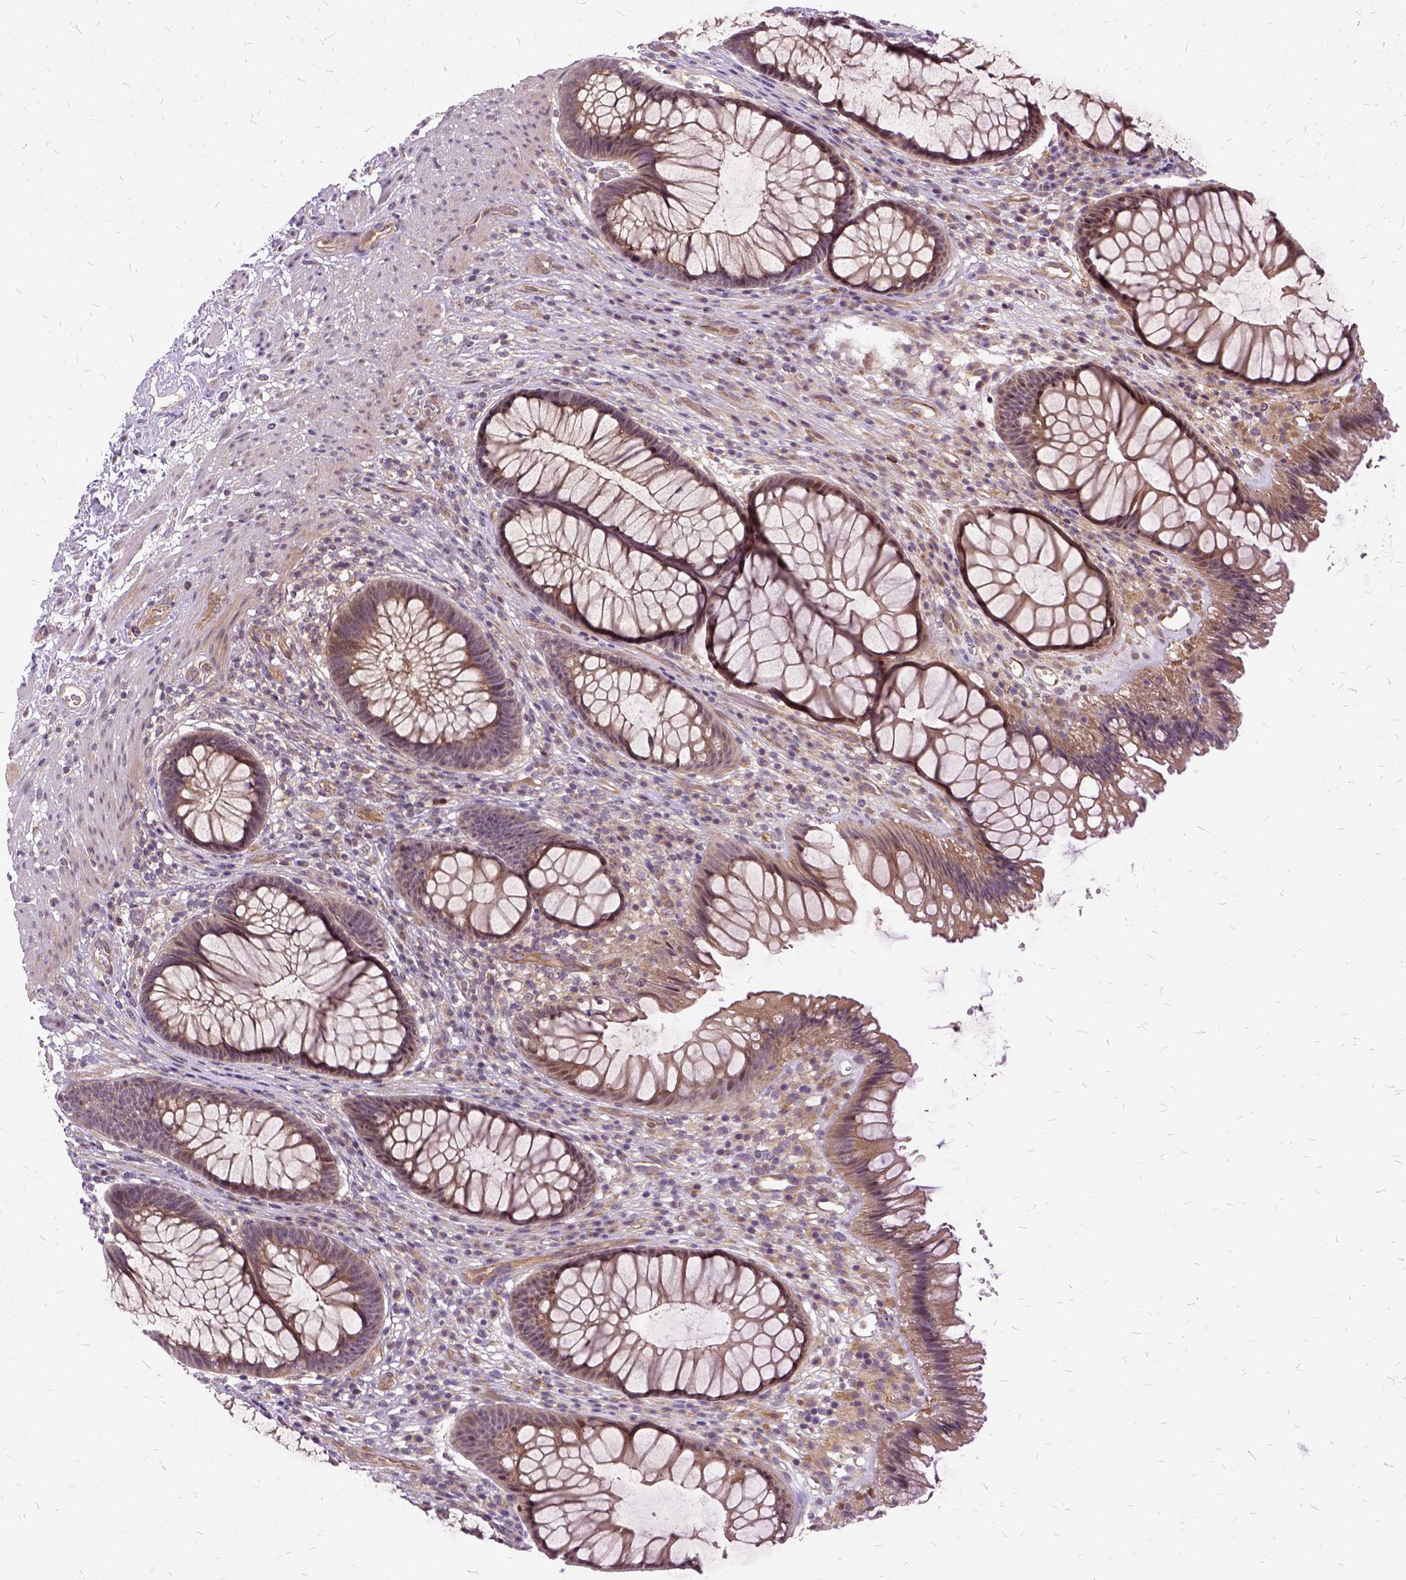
{"staining": {"intensity": "moderate", "quantity": ">75%", "location": "cytoplasmic/membranous"}, "tissue": "rectum", "cell_type": "Glandular cells", "image_type": "normal", "snomed": [{"axis": "morphology", "description": "Normal tissue, NOS"}, {"axis": "topography", "description": "Smooth muscle"}, {"axis": "topography", "description": "Rectum"}], "caption": "Rectum stained with DAB IHC displays medium levels of moderate cytoplasmic/membranous expression in approximately >75% of glandular cells. The staining is performed using DAB (3,3'-diaminobenzidine) brown chromogen to label protein expression. The nuclei are counter-stained blue using hematoxylin.", "gene": "ILRUN", "patient": {"sex": "male", "age": 53}}